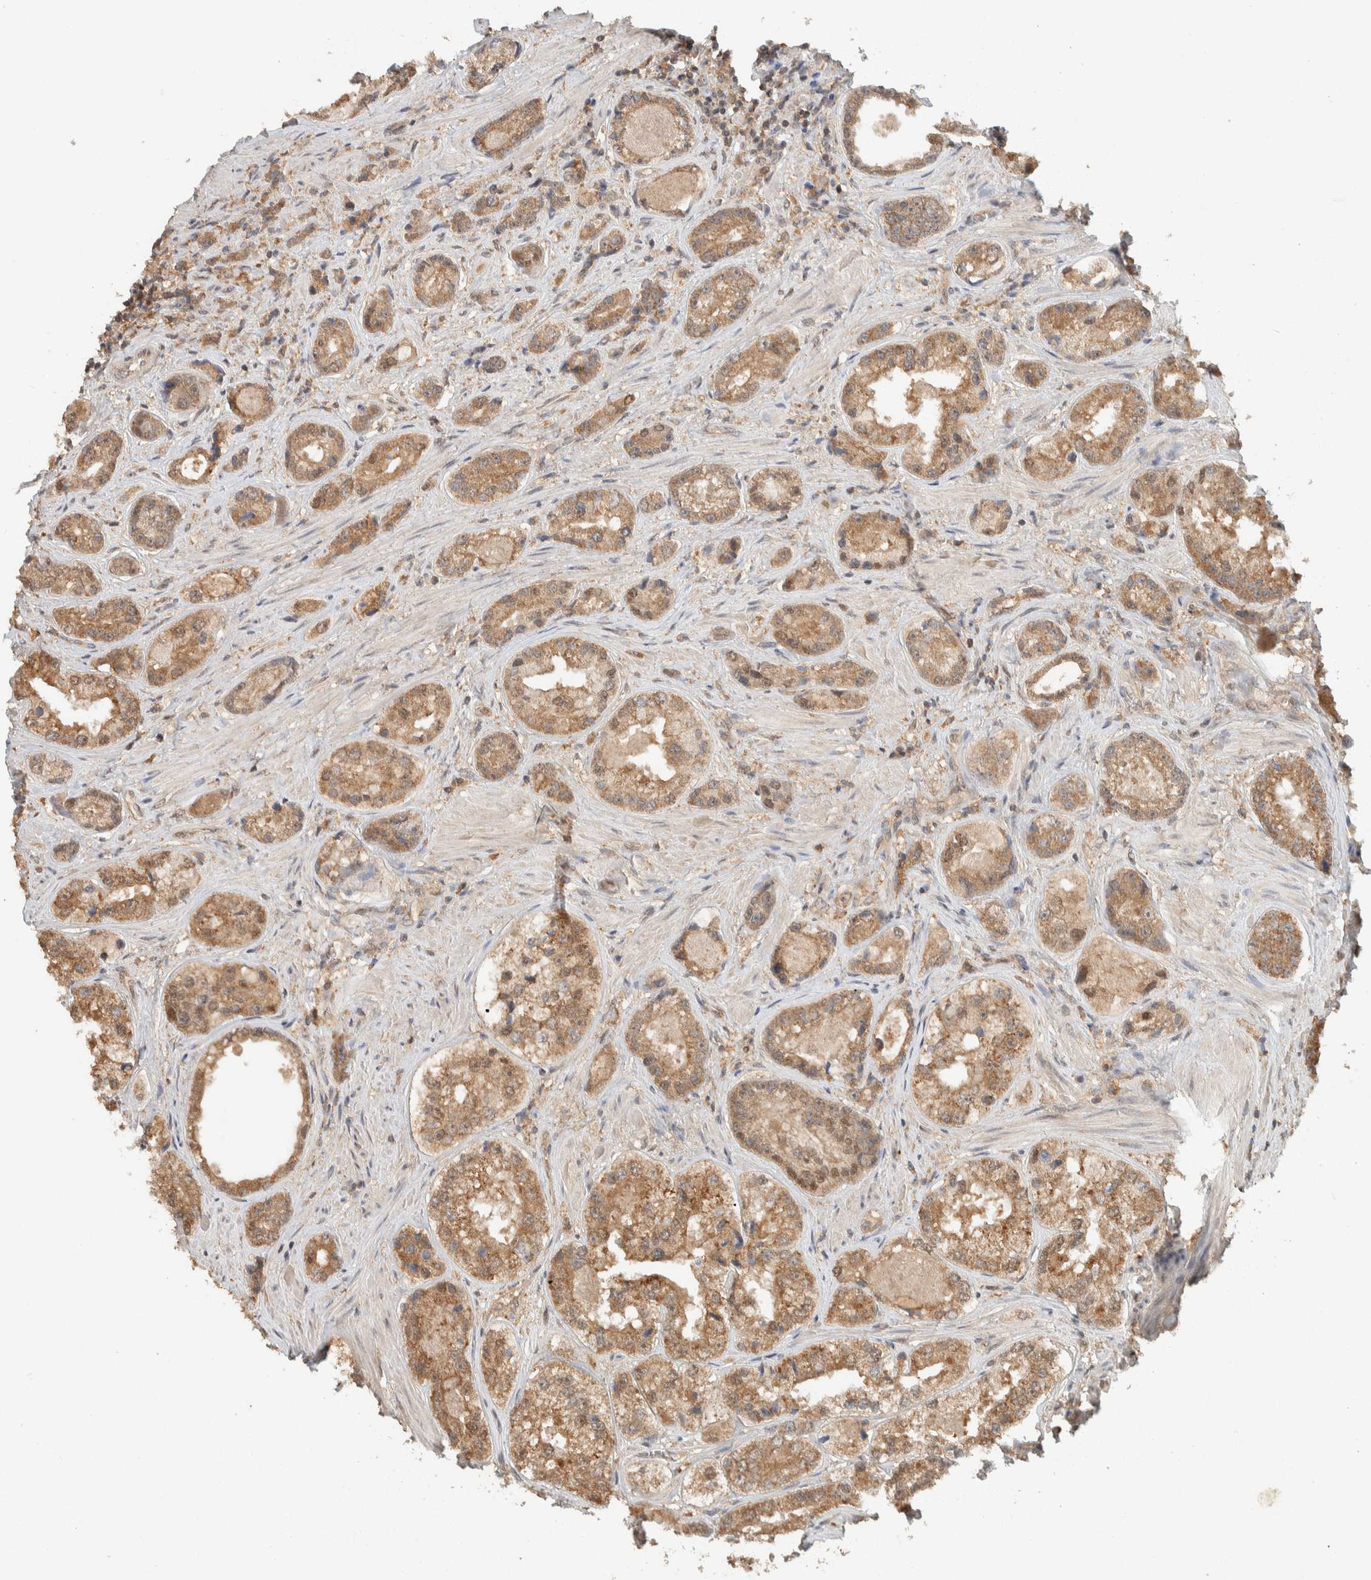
{"staining": {"intensity": "moderate", "quantity": ">75%", "location": "cytoplasmic/membranous"}, "tissue": "prostate cancer", "cell_type": "Tumor cells", "image_type": "cancer", "snomed": [{"axis": "morphology", "description": "Adenocarcinoma, High grade"}, {"axis": "topography", "description": "Prostate"}], "caption": "High-power microscopy captured an immunohistochemistry micrograph of prostate cancer (adenocarcinoma (high-grade)), revealing moderate cytoplasmic/membranous positivity in about >75% of tumor cells.", "gene": "ZNF567", "patient": {"sex": "male", "age": 61}}